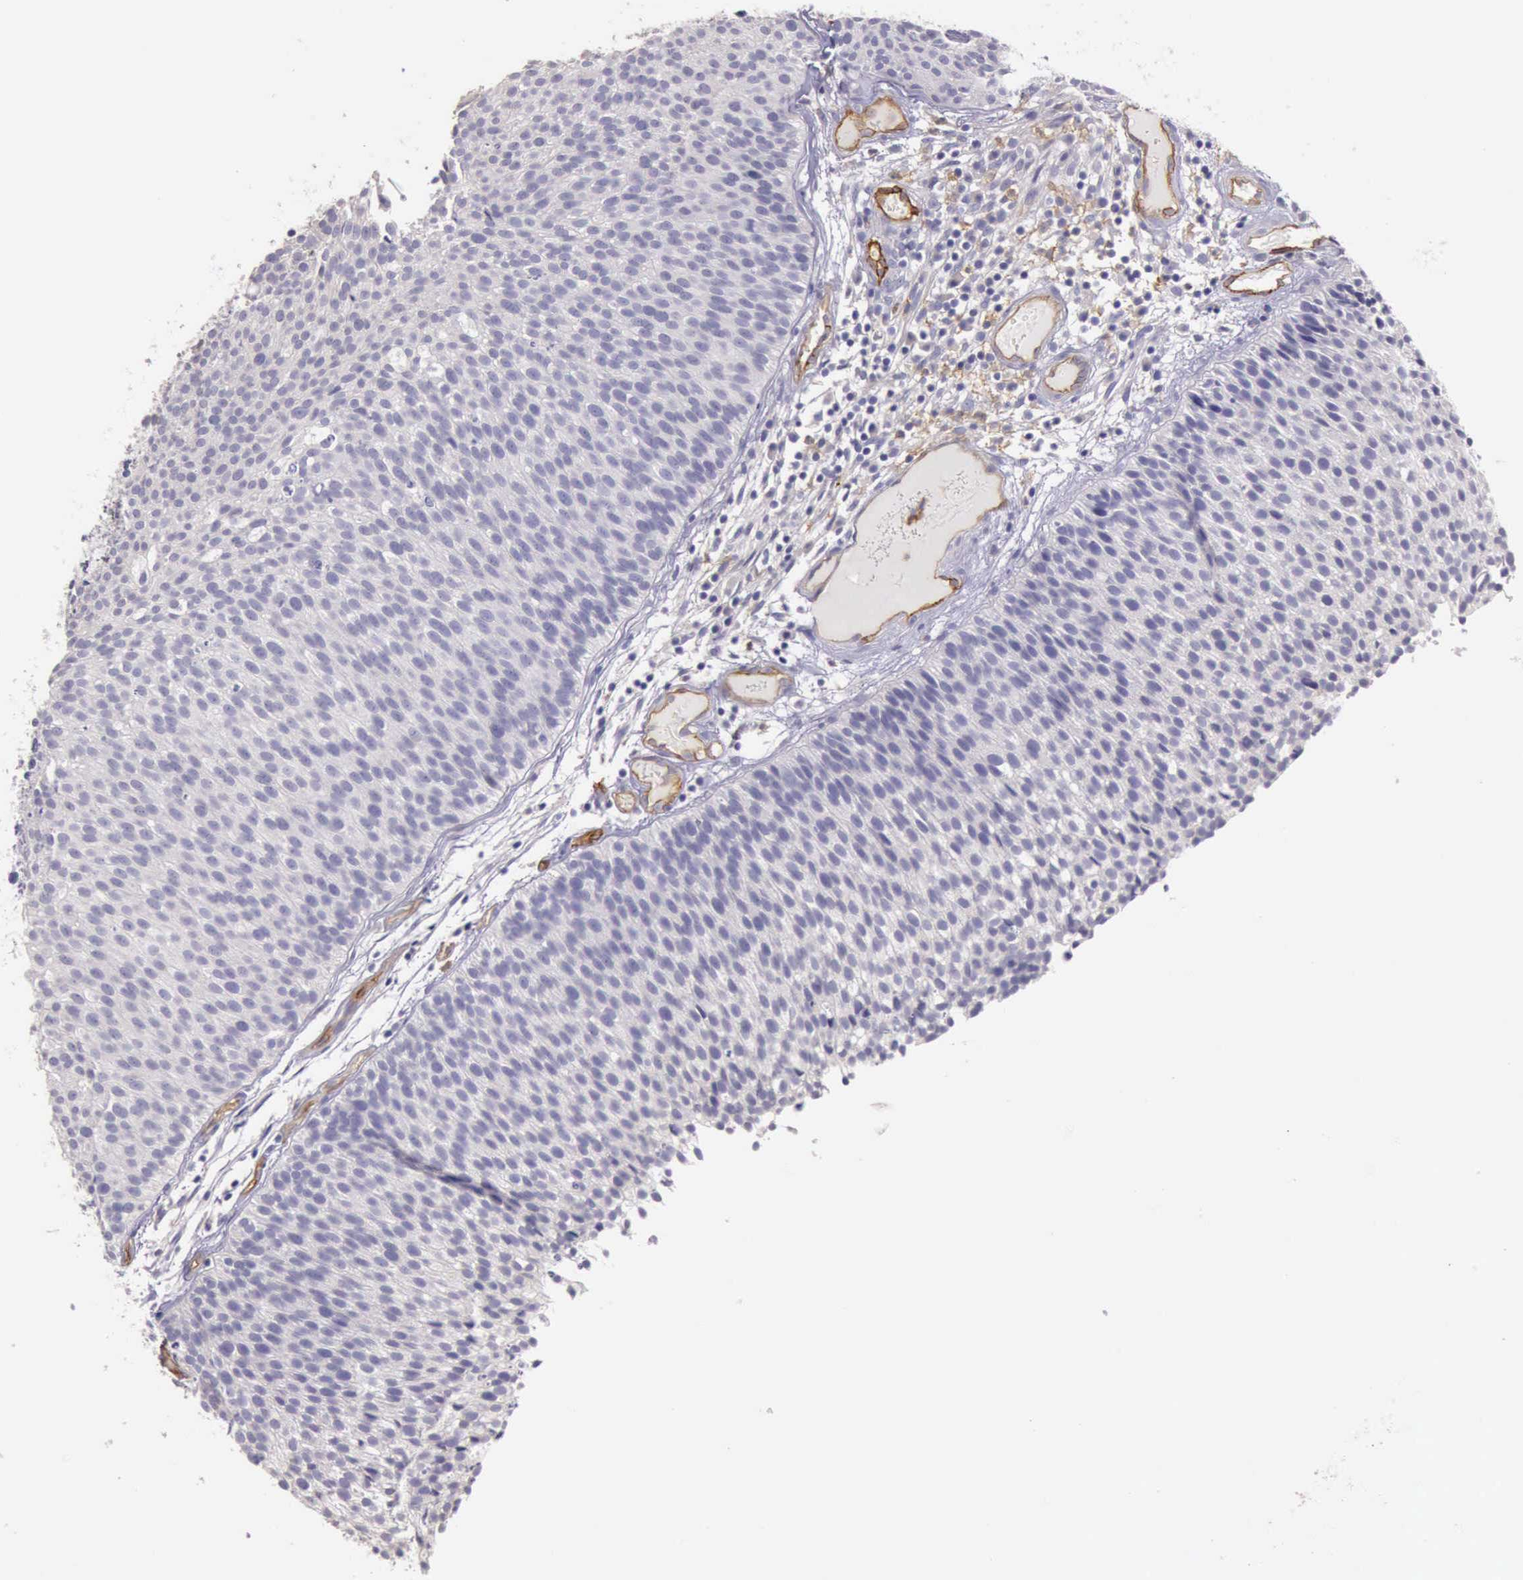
{"staining": {"intensity": "negative", "quantity": "none", "location": "none"}, "tissue": "urothelial cancer", "cell_type": "Tumor cells", "image_type": "cancer", "snomed": [{"axis": "morphology", "description": "Urothelial carcinoma, Low grade"}, {"axis": "topography", "description": "Urinary bladder"}], "caption": "Low-grade urothelial carcinoma stained for a protein using immunohistochemistry demonstrates no staining tumor cells.", "gene": "TCEANC", "patient": {"sex": "male", "age": 85}}